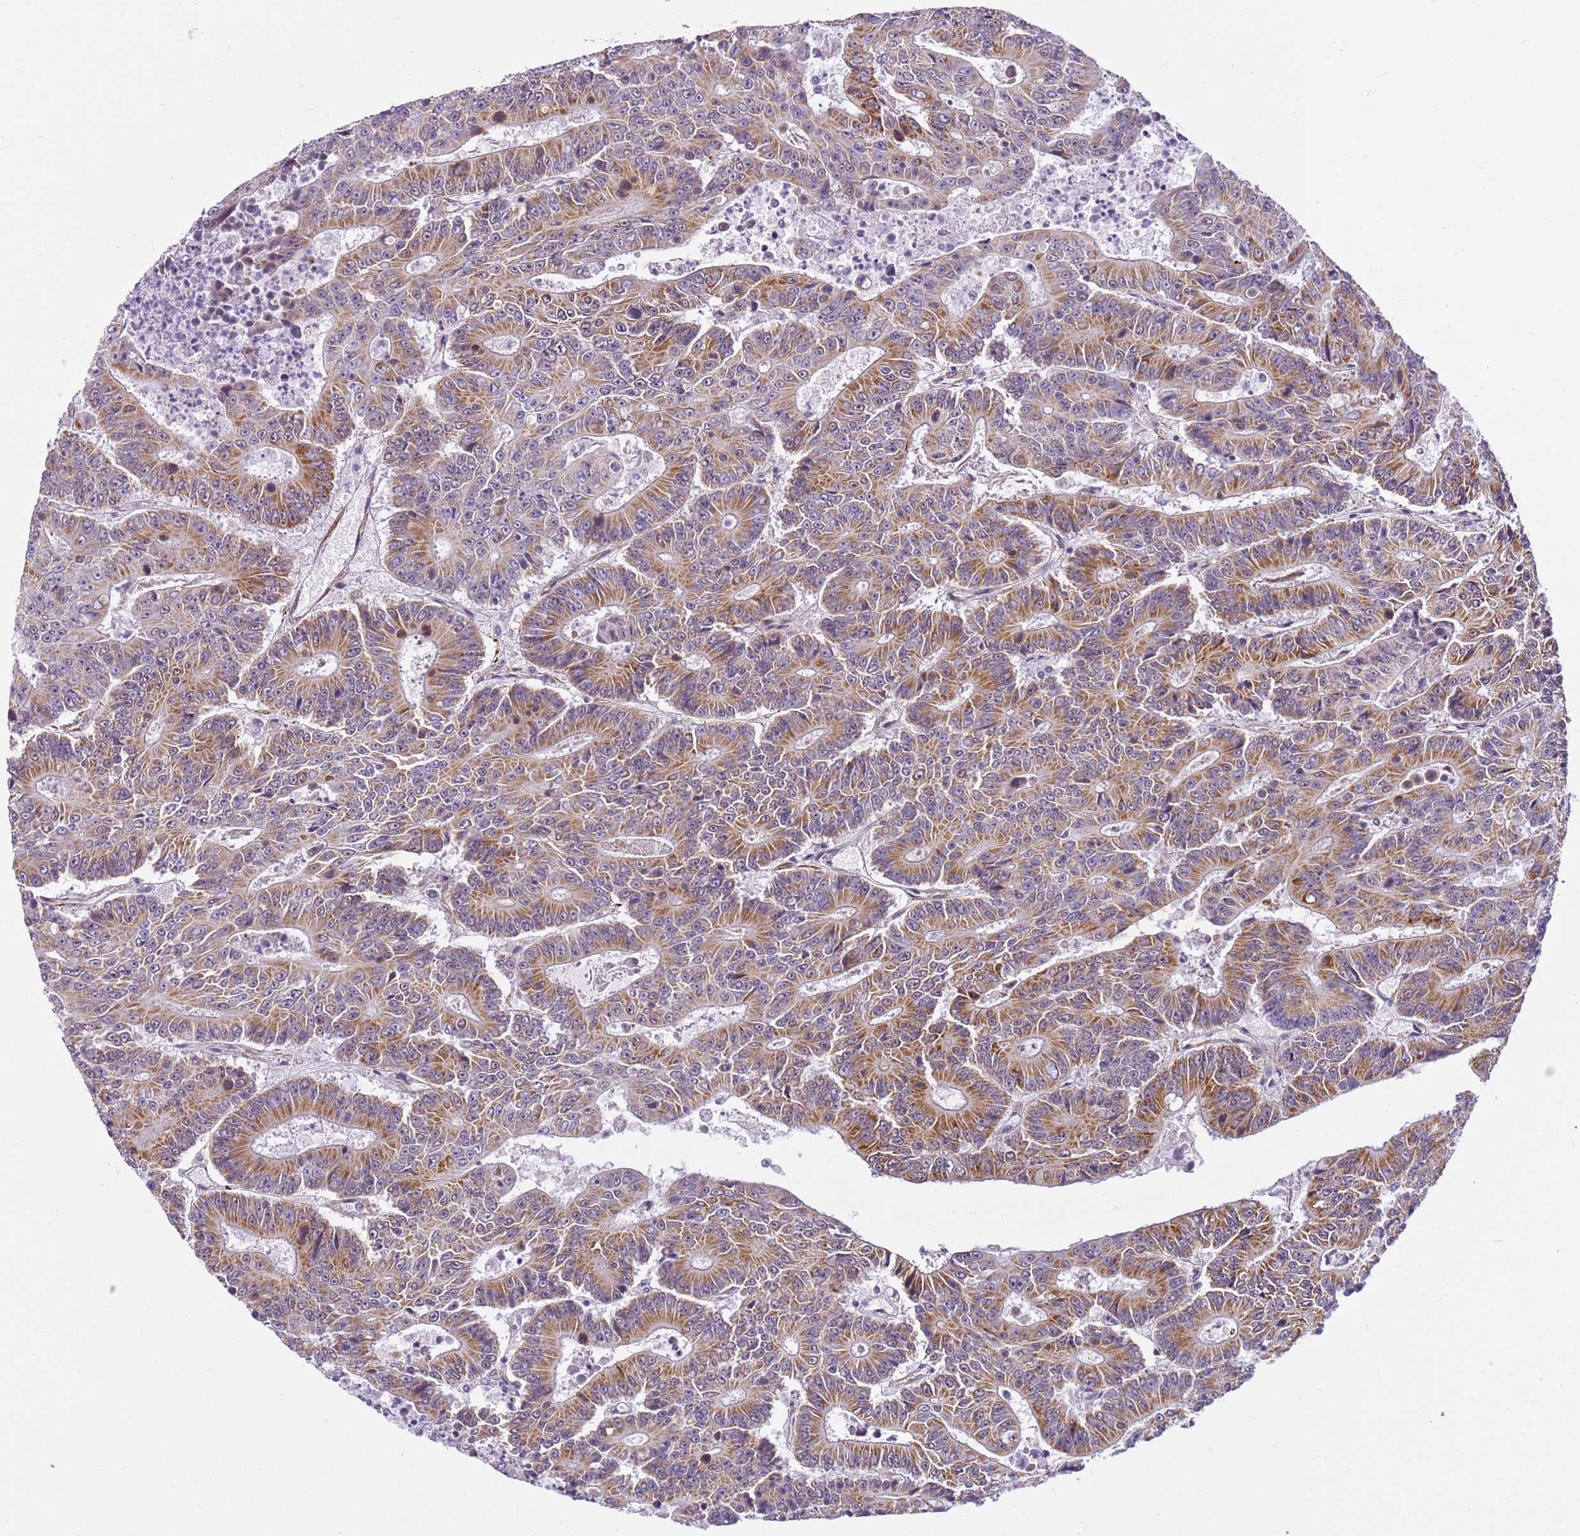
{"staining": {"intensity": "moderate", "quantity": ">75%", "location": "cytoplasmic/membranous"}, "tissue": "colorectal cancer", "cell_type": "Tumor cells", "image_type": "cancer", "snomed": [{"axis": "morphology", "description": "Adenocarcinoma, NOS"}, {"axis": "topography", "description": "Colon"}], "caption": "Adenocarcinoma (colorectal) was stained to show a protein in brown. There is medium levels of moderate cytoplasmic/membranous staining in approximately >75% of tumor cells.", "gene": "SMIM4", "patient": {"sex": "male", "age": 83}}